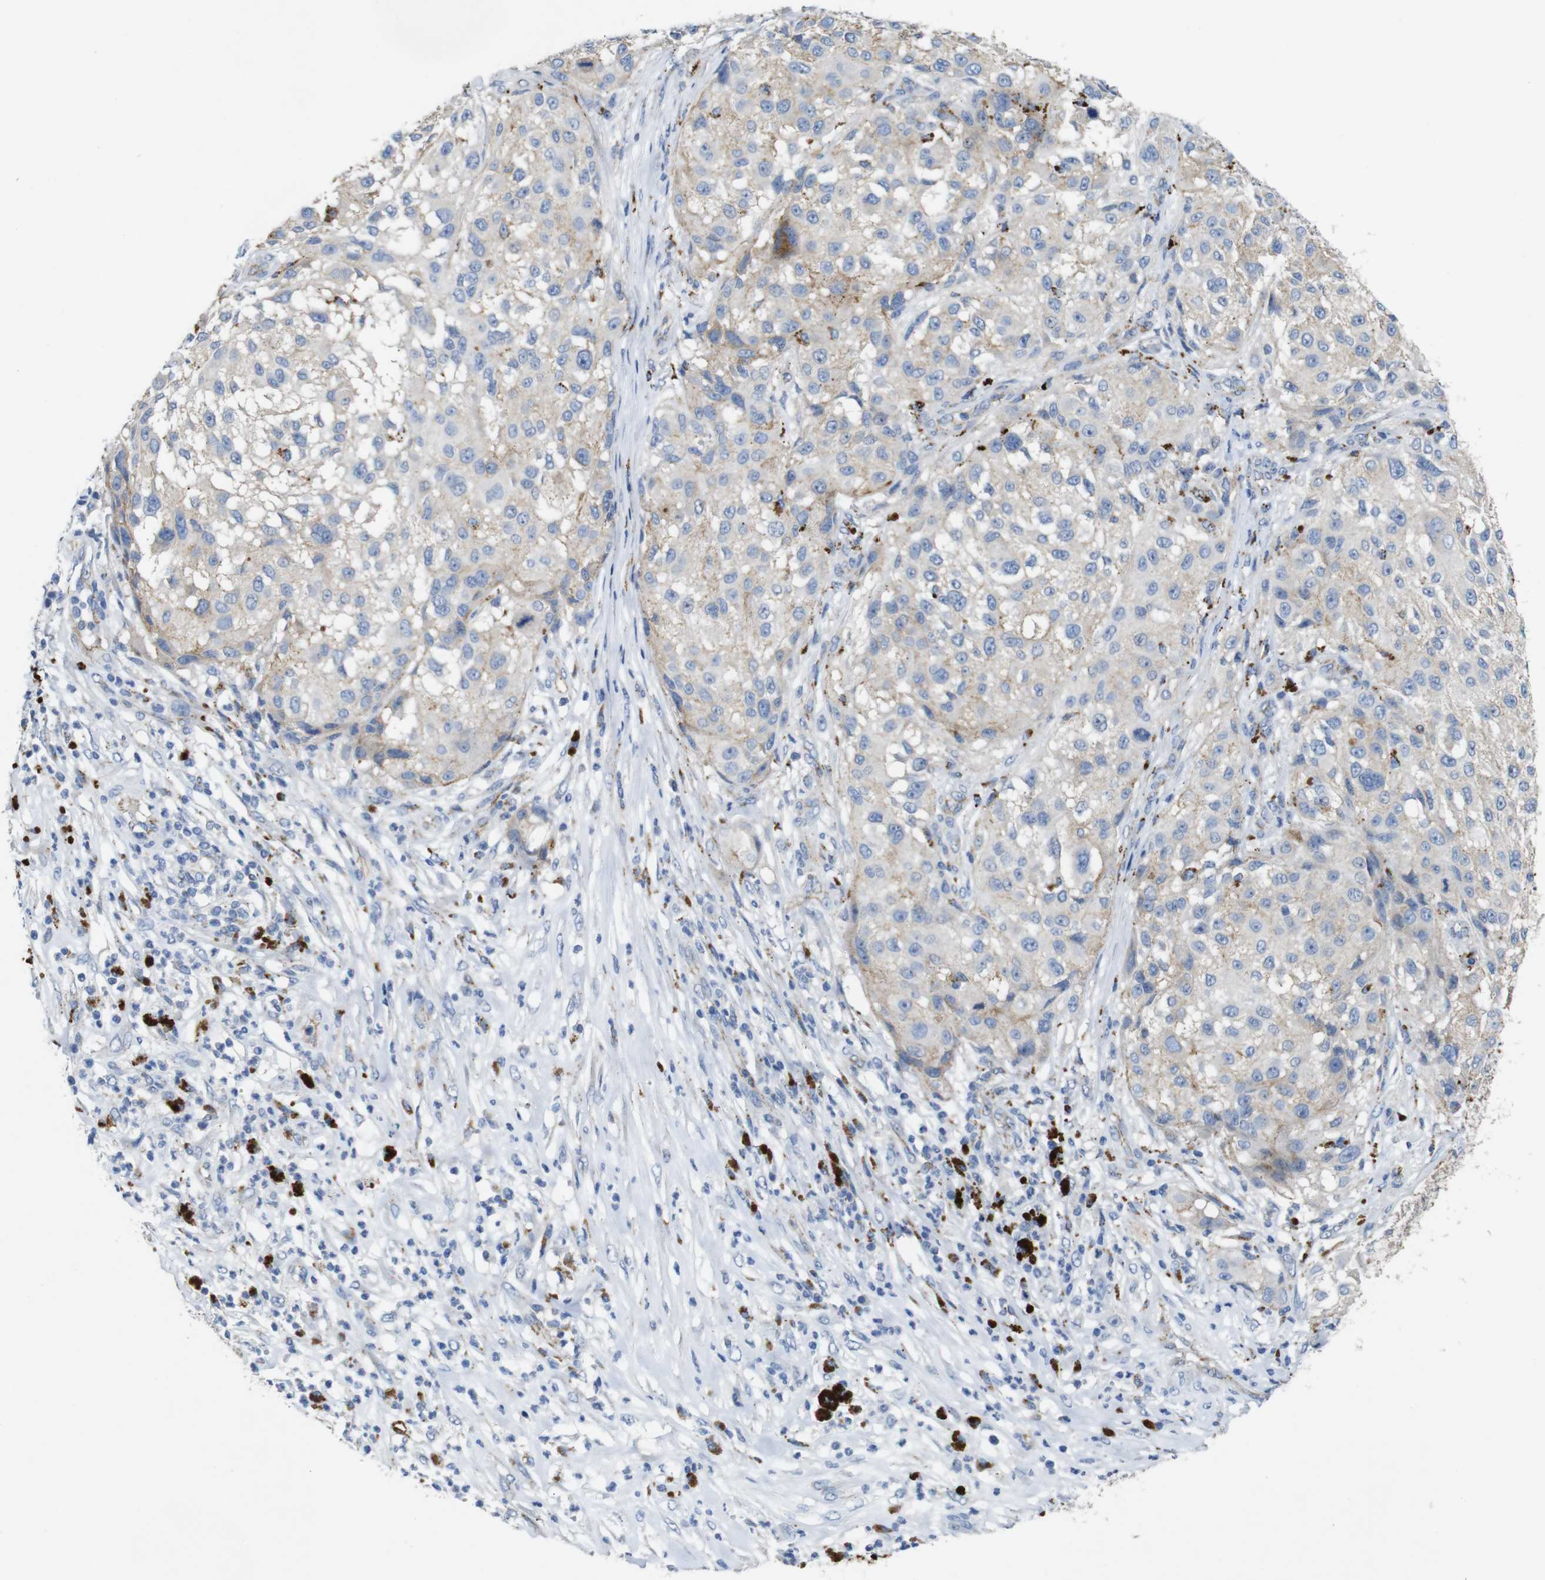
{"staining": {"intensity": "weak", "quantity": "25%-75%", "location": "cytoplasmic/membranous"}, "tissue": "melanoma", "cell_type": "Tumor cells", "image_type": "cancer", "snomed": [{"axis": "morphology", "description": "Necrosis, NOS"}, {"axis": "morphology", "description": "Malignant melanoma, NOS"}, {"axis": "topography", "description": "Skin"}], "caption": "Malignant melanoma was stained to show a protein in brown. There is low levels of weak cytoplasmic/membranous staining in about 25%-75% of tumor cells. (IHC, brightfield microscopy, high magnification).", "gene": "NHLRC3", "patient": {"sex": "female", "age": 87}}